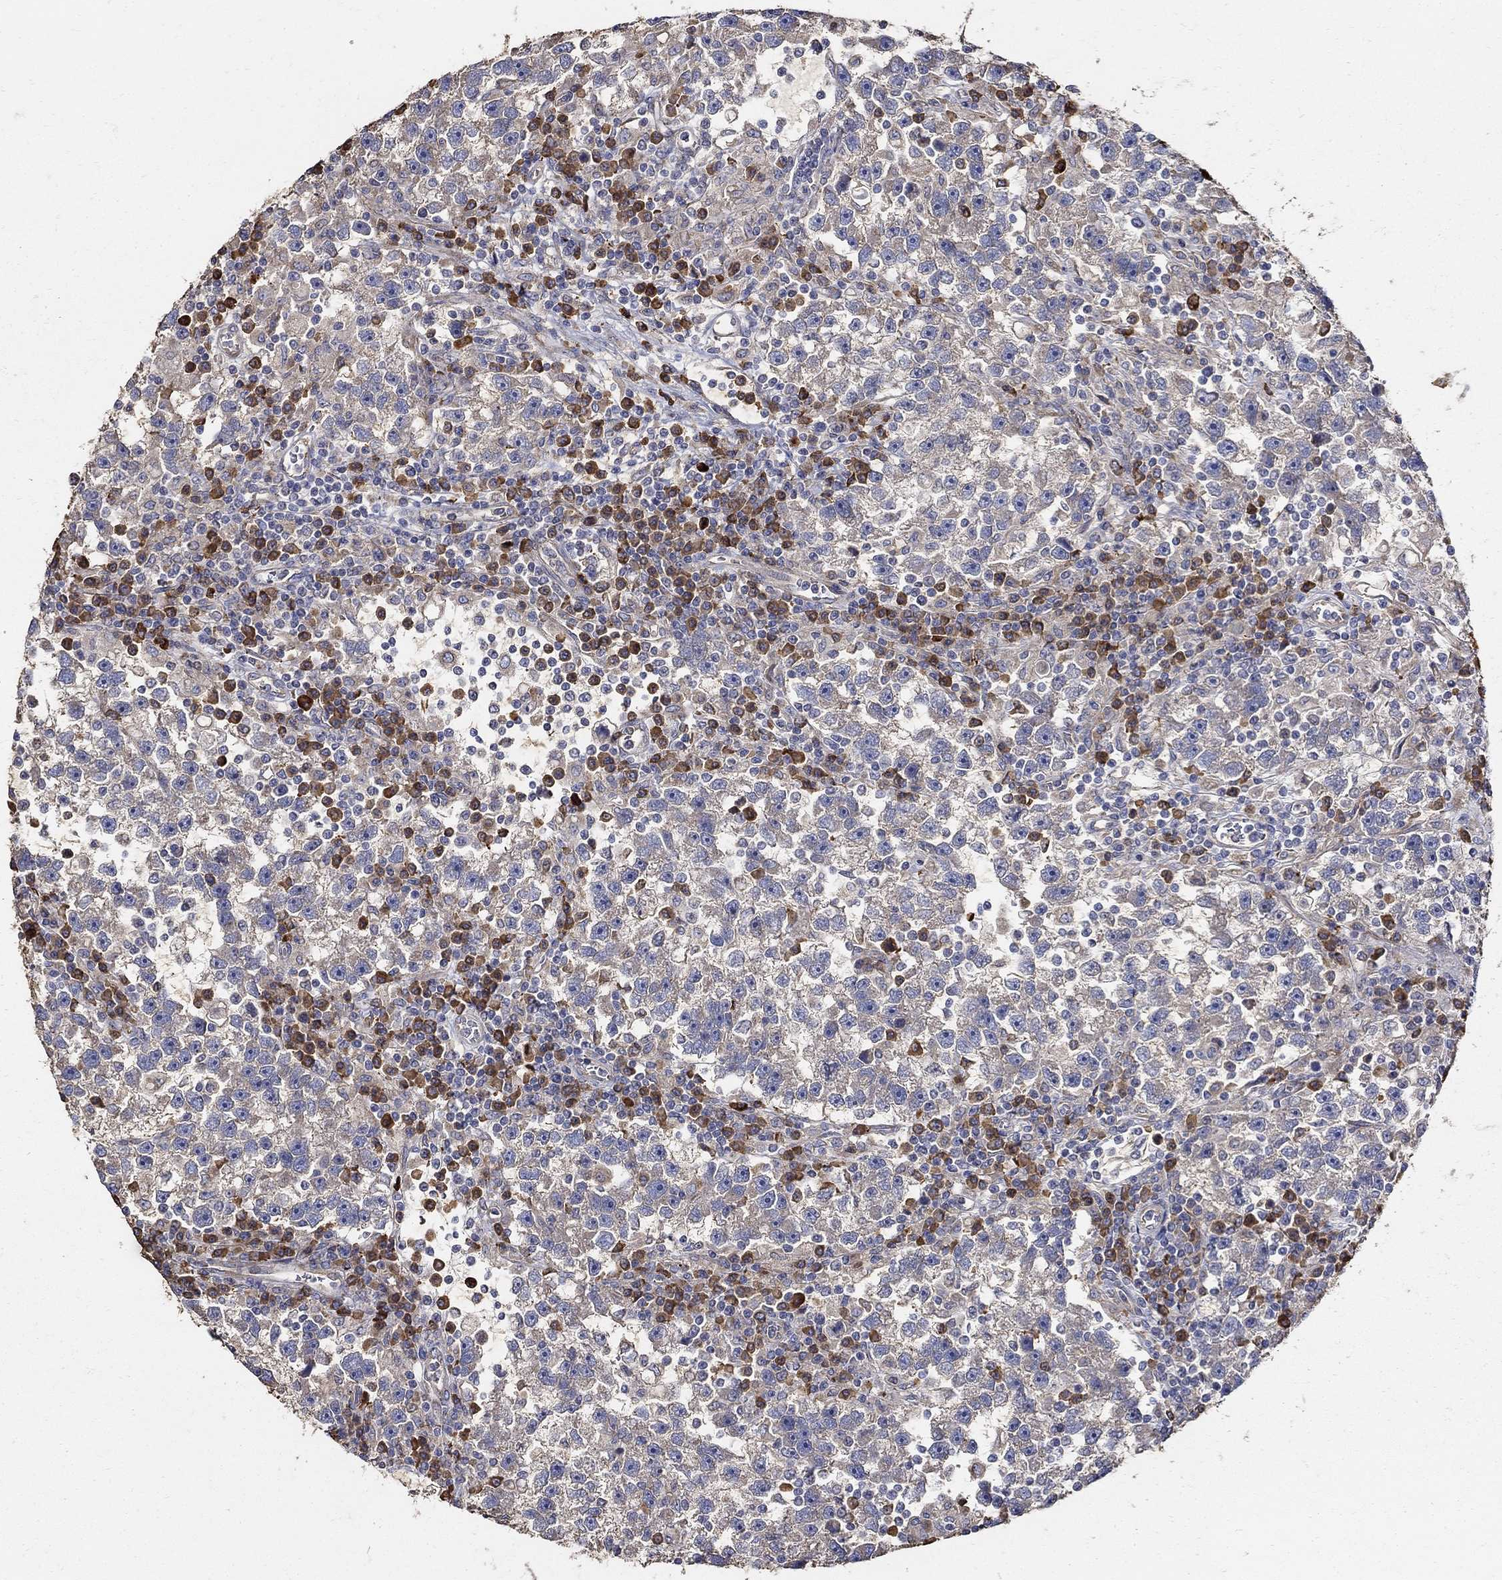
{"staining": {"intensity": "negative", "quantity": "none", "location": "none"}, "tissue": "testis cancer", "cell_type": "Tumor cells", "image_type": "cancer", "snomed": [{"axis": "morphology", "description": "Seminoma, NOS"}, {"axis": "topography", "description": "Testis"}], "caption": "Testis cancer was stained to show a protein in brown. There is no significant positivity in tumor cells. (DAB (3,3'-diaminobenzidine) immunohistochemistry (IHC) with hematoxylin counter stain).", "gene": "EMILIN3", "patient": {"sex": "male", "age": 47}}